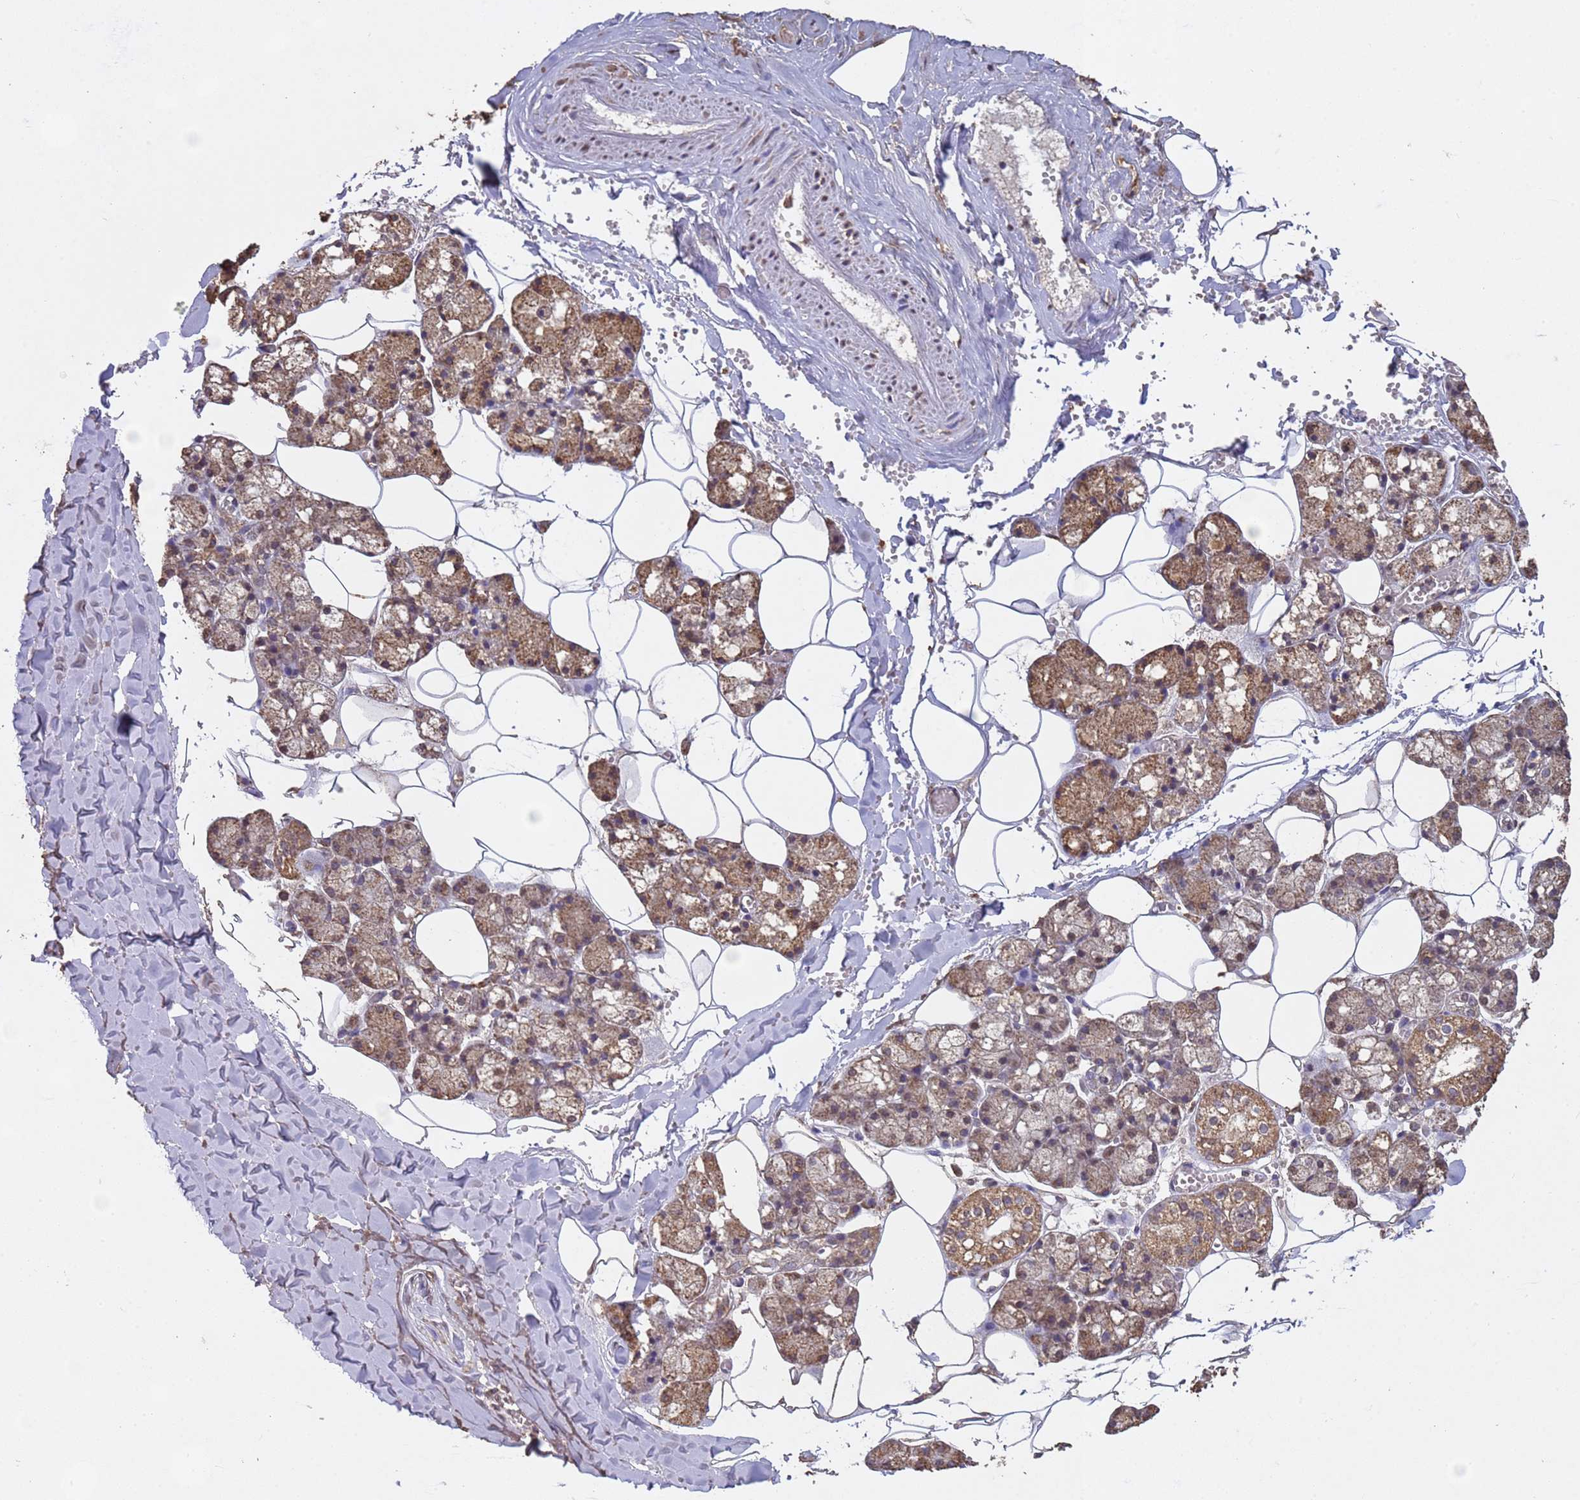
{"staining": {"intensity": "moderate", "quantity": ">75%", "location": "cytoplasmic/membranous,nuclear"}, "tissue": "salivary gland", "cell_type": "Glandular cells", "image_type": "normal", "snomed": [{"axis": "morphology", "description": "Normal tissue, NOS"}, {"axis": "topography", "description": "Salivary gland"}], "caption": "This micrograph displays normal salivary gland stained with immunohistochemistry to label a protein in brown. The cytoplasmic/membranous,nuclear of glandular cells show moderate positivity for the protein. Nuclei are counter-stained blue.", "gene": "HDAC10", "patient": {"sex": "male", "age": 62}}